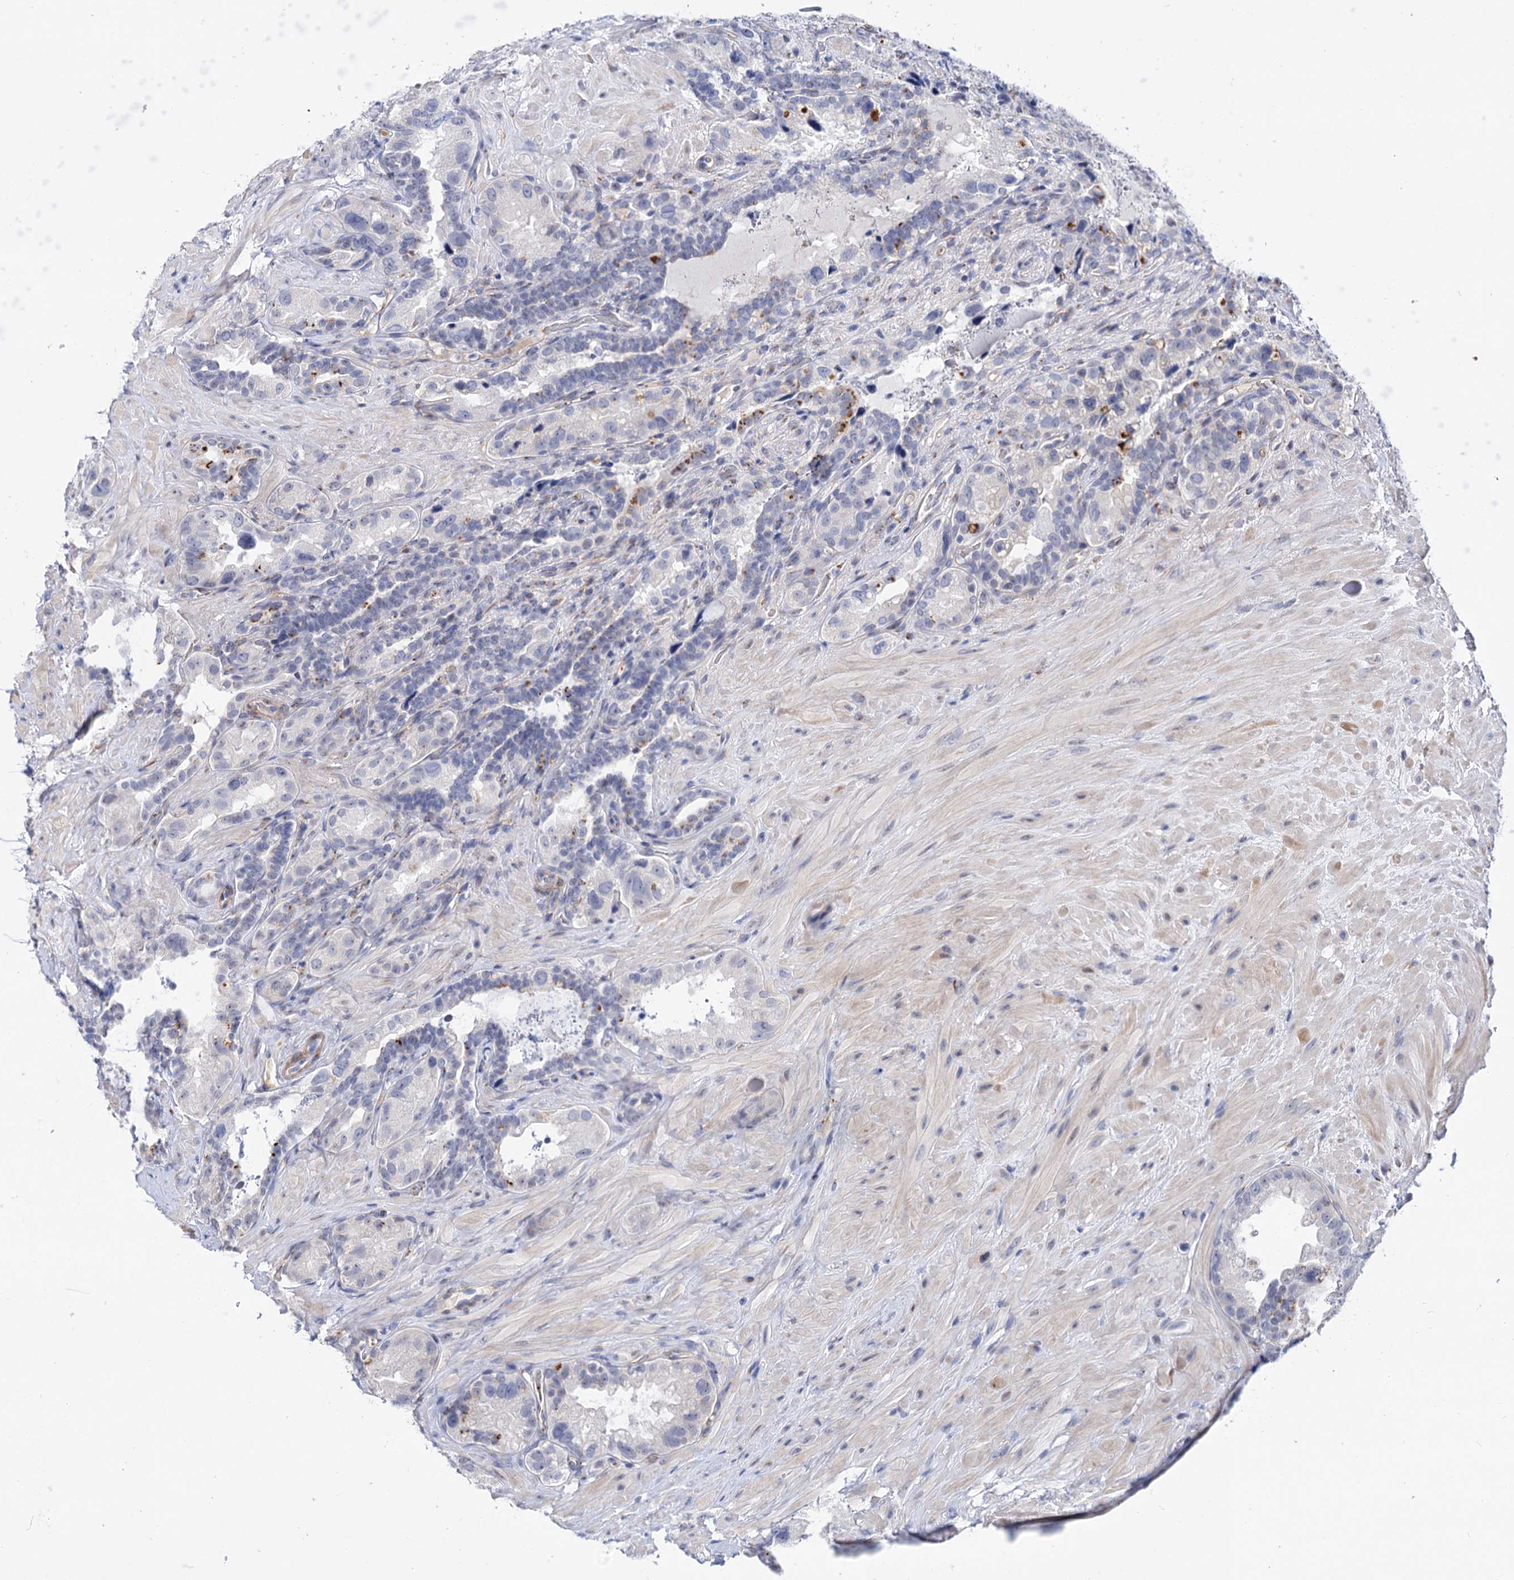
{"staining": {"intensity": "moderate", "quantity": "<25%", "location": "cytoplasmic/membranous"}, "tissue": "seminal vesicle", "cell_type": "Glandular cells", "image_type": "normal", "snomed": [{"axis": "morphology", "description": "Normal tissue, NOS"}, {"axis": "topography", "description": "Seminal veicle"}, {"axis": "topography", "description": "Peripheral nerve tissue"}], "caption": "Glandular cells demonstrate moderate cytoplasmic/membranous expression in approximately <25% of cells in normal seminal vesicle.", "gene": "C11orf96", "patient": {"sex": "male", "age": 67}}